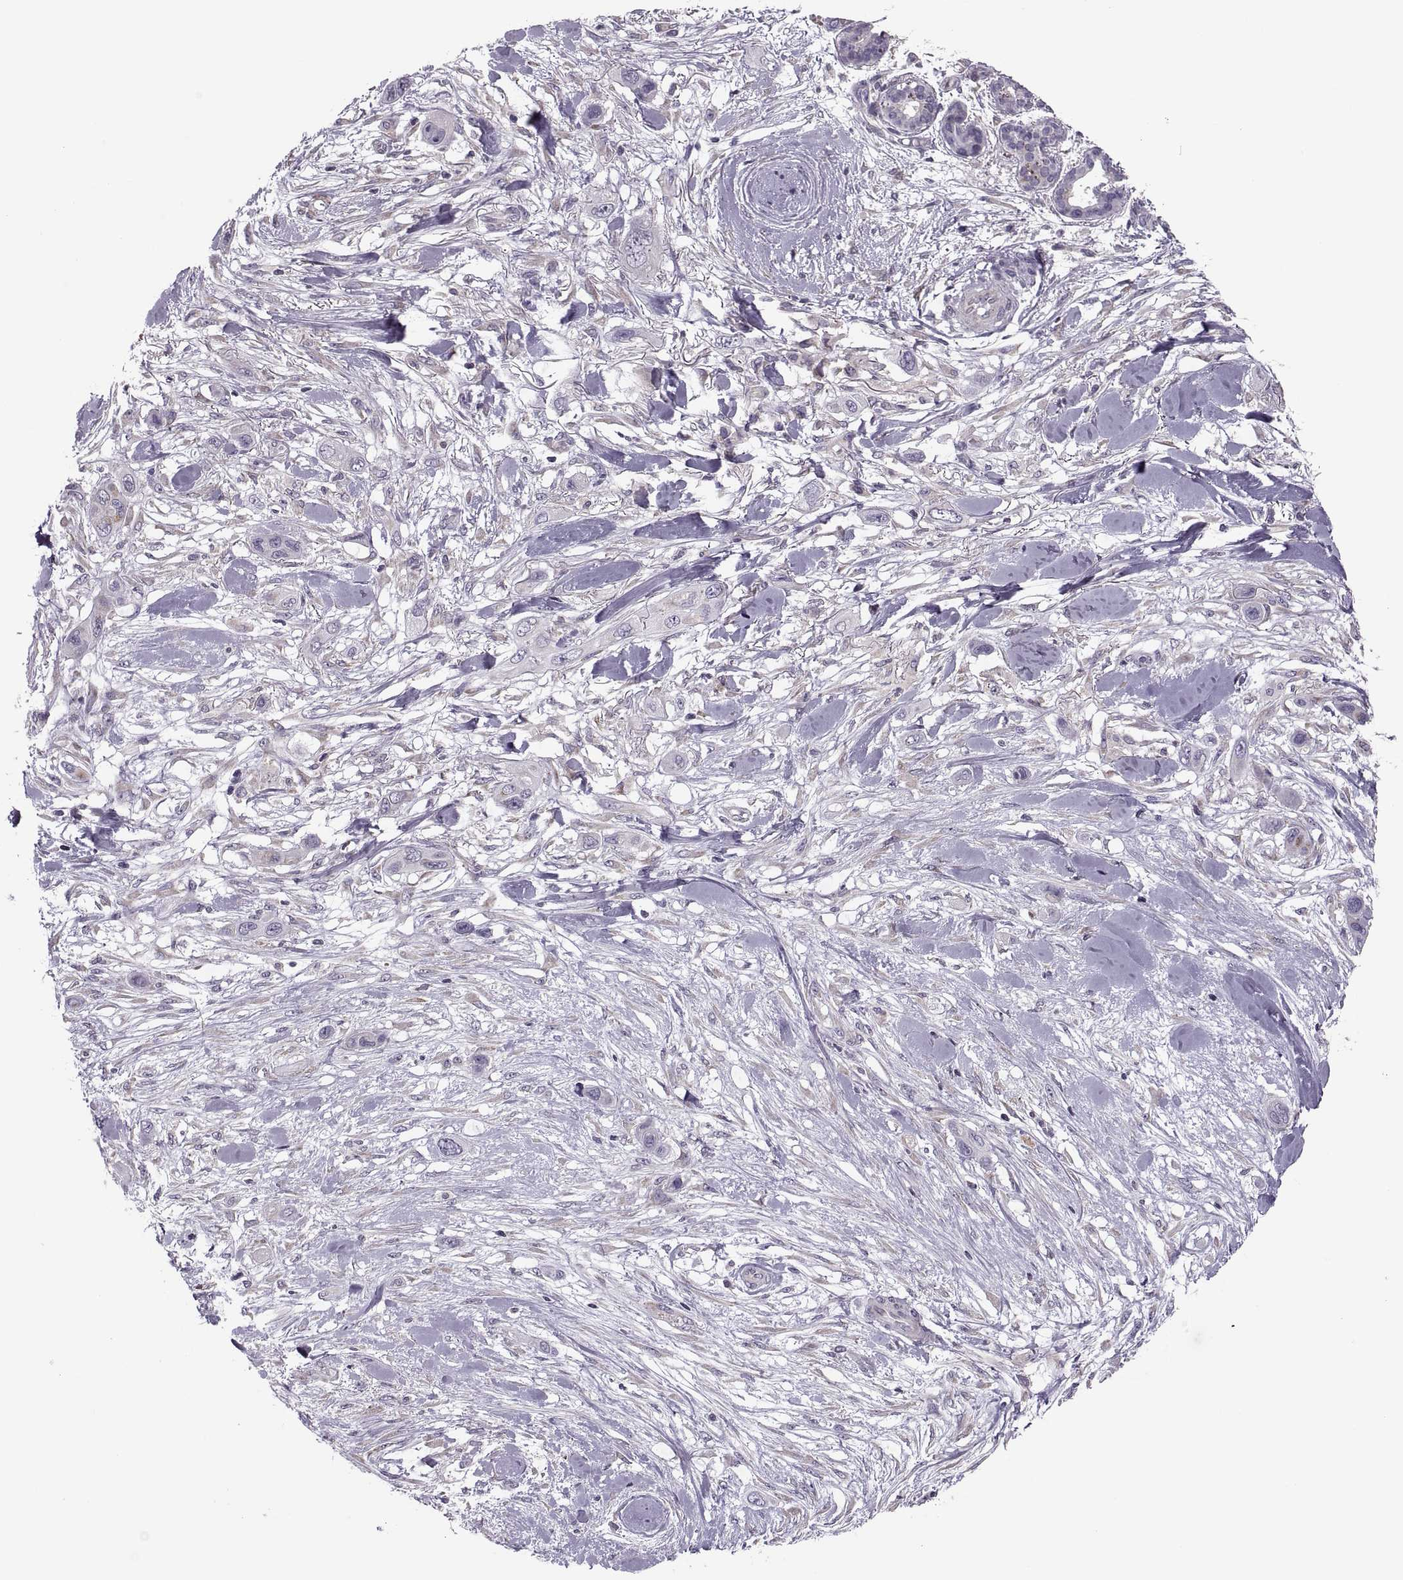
{"staining": {"intensity": "negative", "quantity": "none", "location": "none"}, "tissue": "skin cancer", "cell_type": "Tumor cells", "image_type": "cancer", "snomed": [{"axis": "morphology", "description": "Squamous cell carcinoma, NOS"}, {"axis": "topography", "description": "Skin"}], "caption": "The image exhibits no significant expression in tumor cells of skin cancer (squamous cell carcinoma).", "gene": "LETM2", "patient": {"sex": "male", "age": 79}}